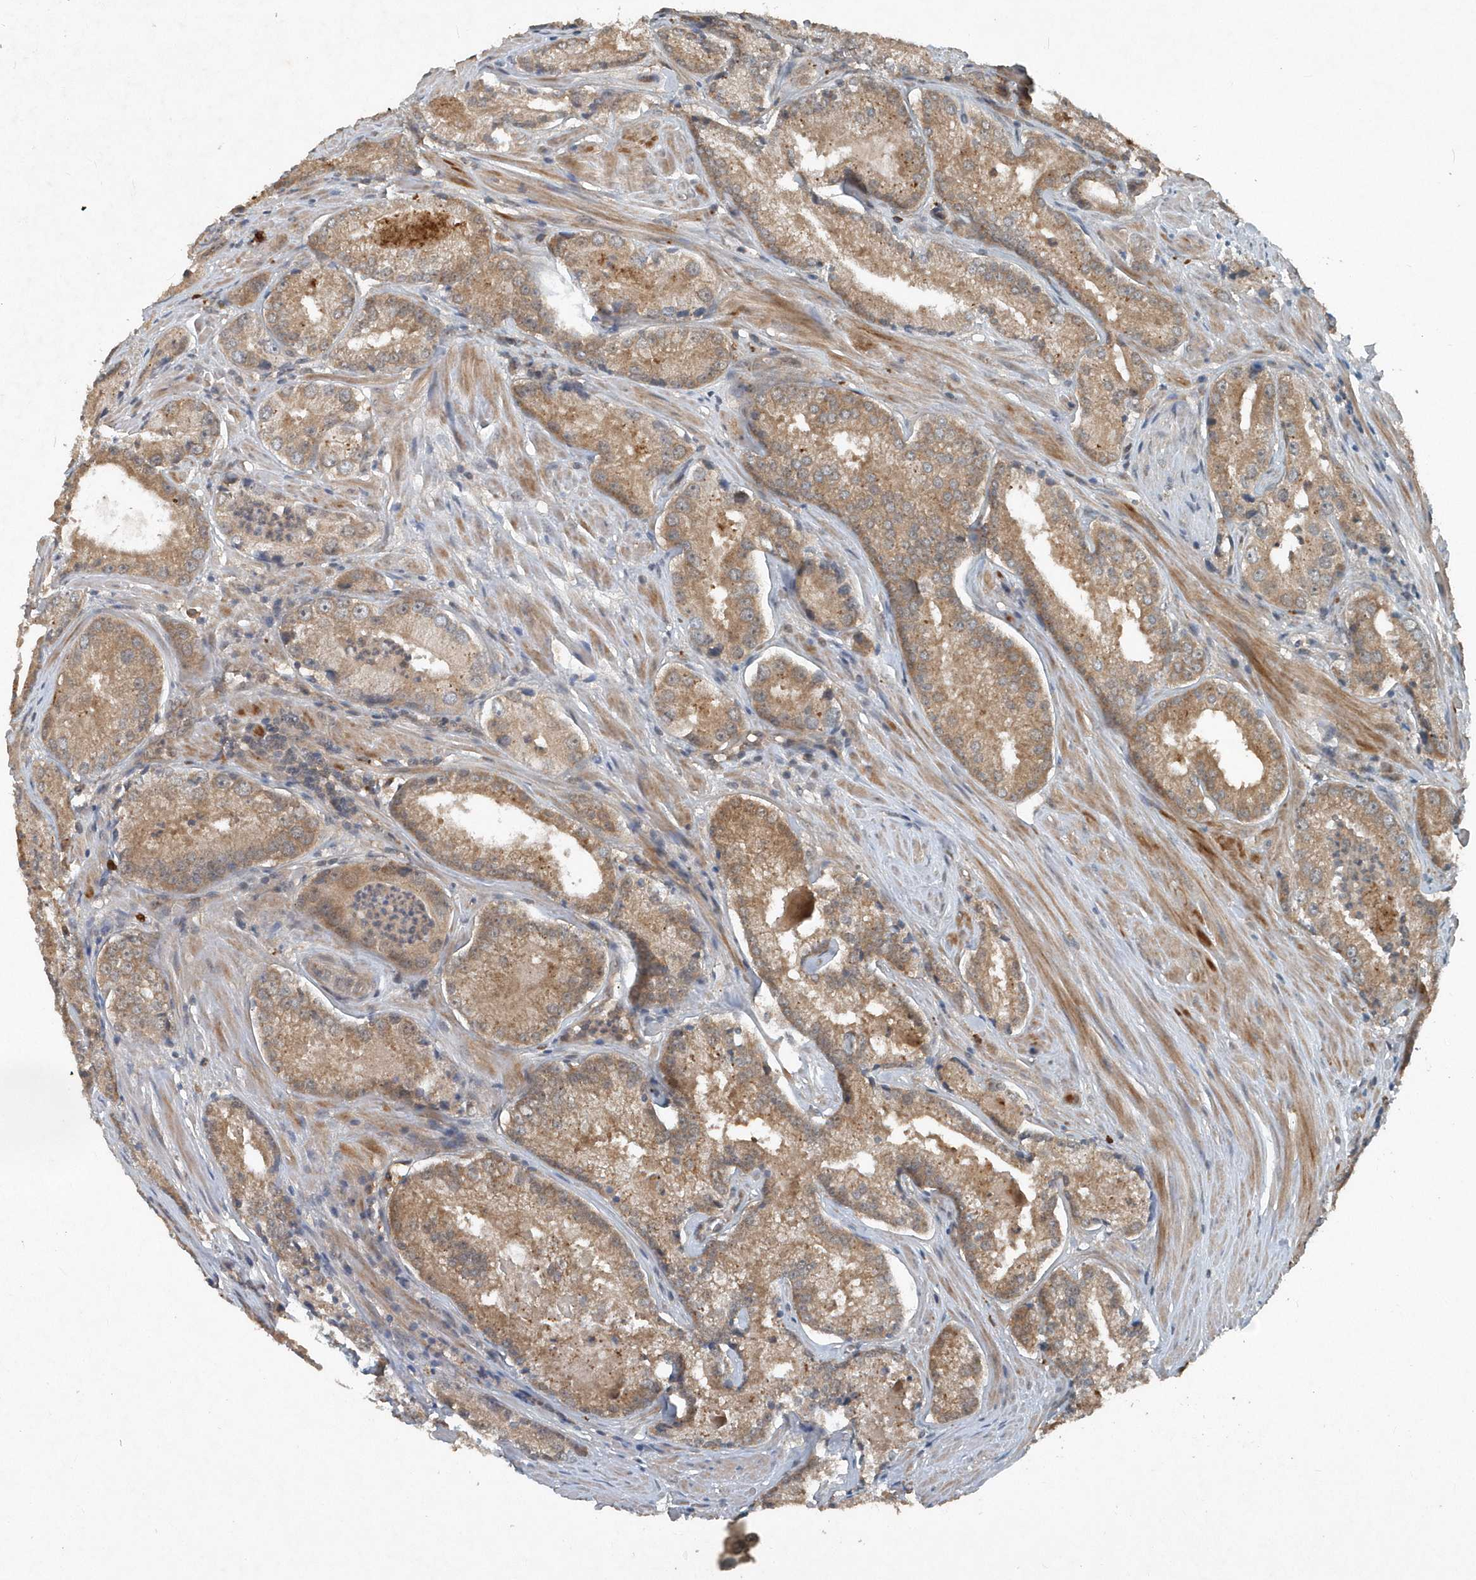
{"staining": {"intensity": "moderate", "quantity": ">75%", "location": "cytoplasmic/membranous"}, "tissue": "prostate cancer", "cell_type": "Tumor cells", "image_type": "cancer", "snomed": [{"axis": "morphology", "description": "Adenocarcinoma, Low grade"}, {"axis": "topography", "description": "Prostate"}], "caption": "Immunohistochemistry (IHC) of human prostate cancer reveals medium levels of moderate cytoplasmic/membranous positivity in approximately >75% of tumor cells.", "gene": "SCFD2", "patient": {"sex": "male", "age": 54}}